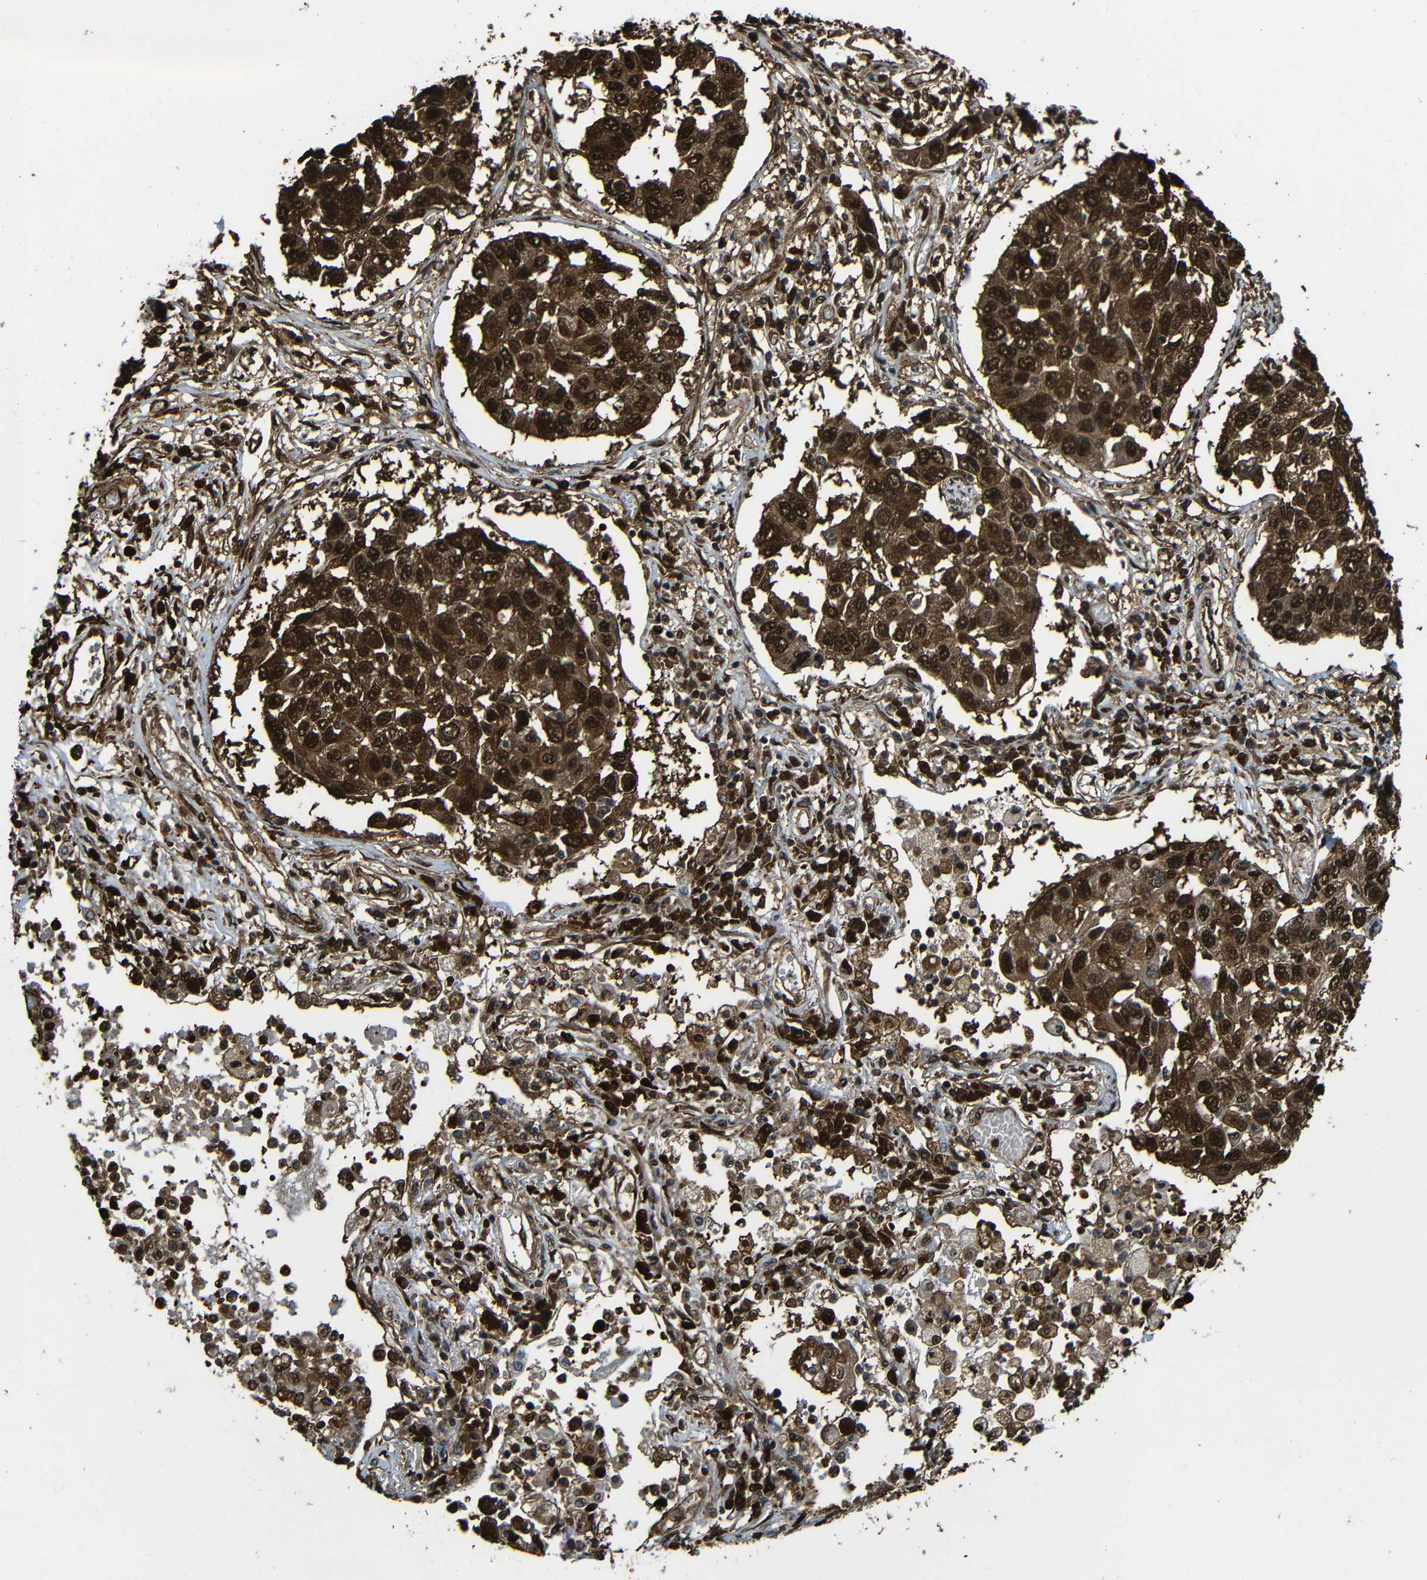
{"staining": {"intensity": "strong", "quantity": ">75%", "location": "cytoplasmic/membranous,nuclear"}, "tissue": "lung cancer", "cell_type": "Tumor cells", "image_type": "cancer", "snomed": [{"axis": "morphology", "description": "Squamous cell carcinoma, NOS"}, {"axis": "topography", "description": "Lung"}], "caption": "Immunohistochemical staining of lung cancer exhibits high levels of strong cytoplasmic/membranous and nuclear positivity in approximately >75% of tumor cells.", "gene": "VCP", "patient": {"sex": "male", "age": 71}}